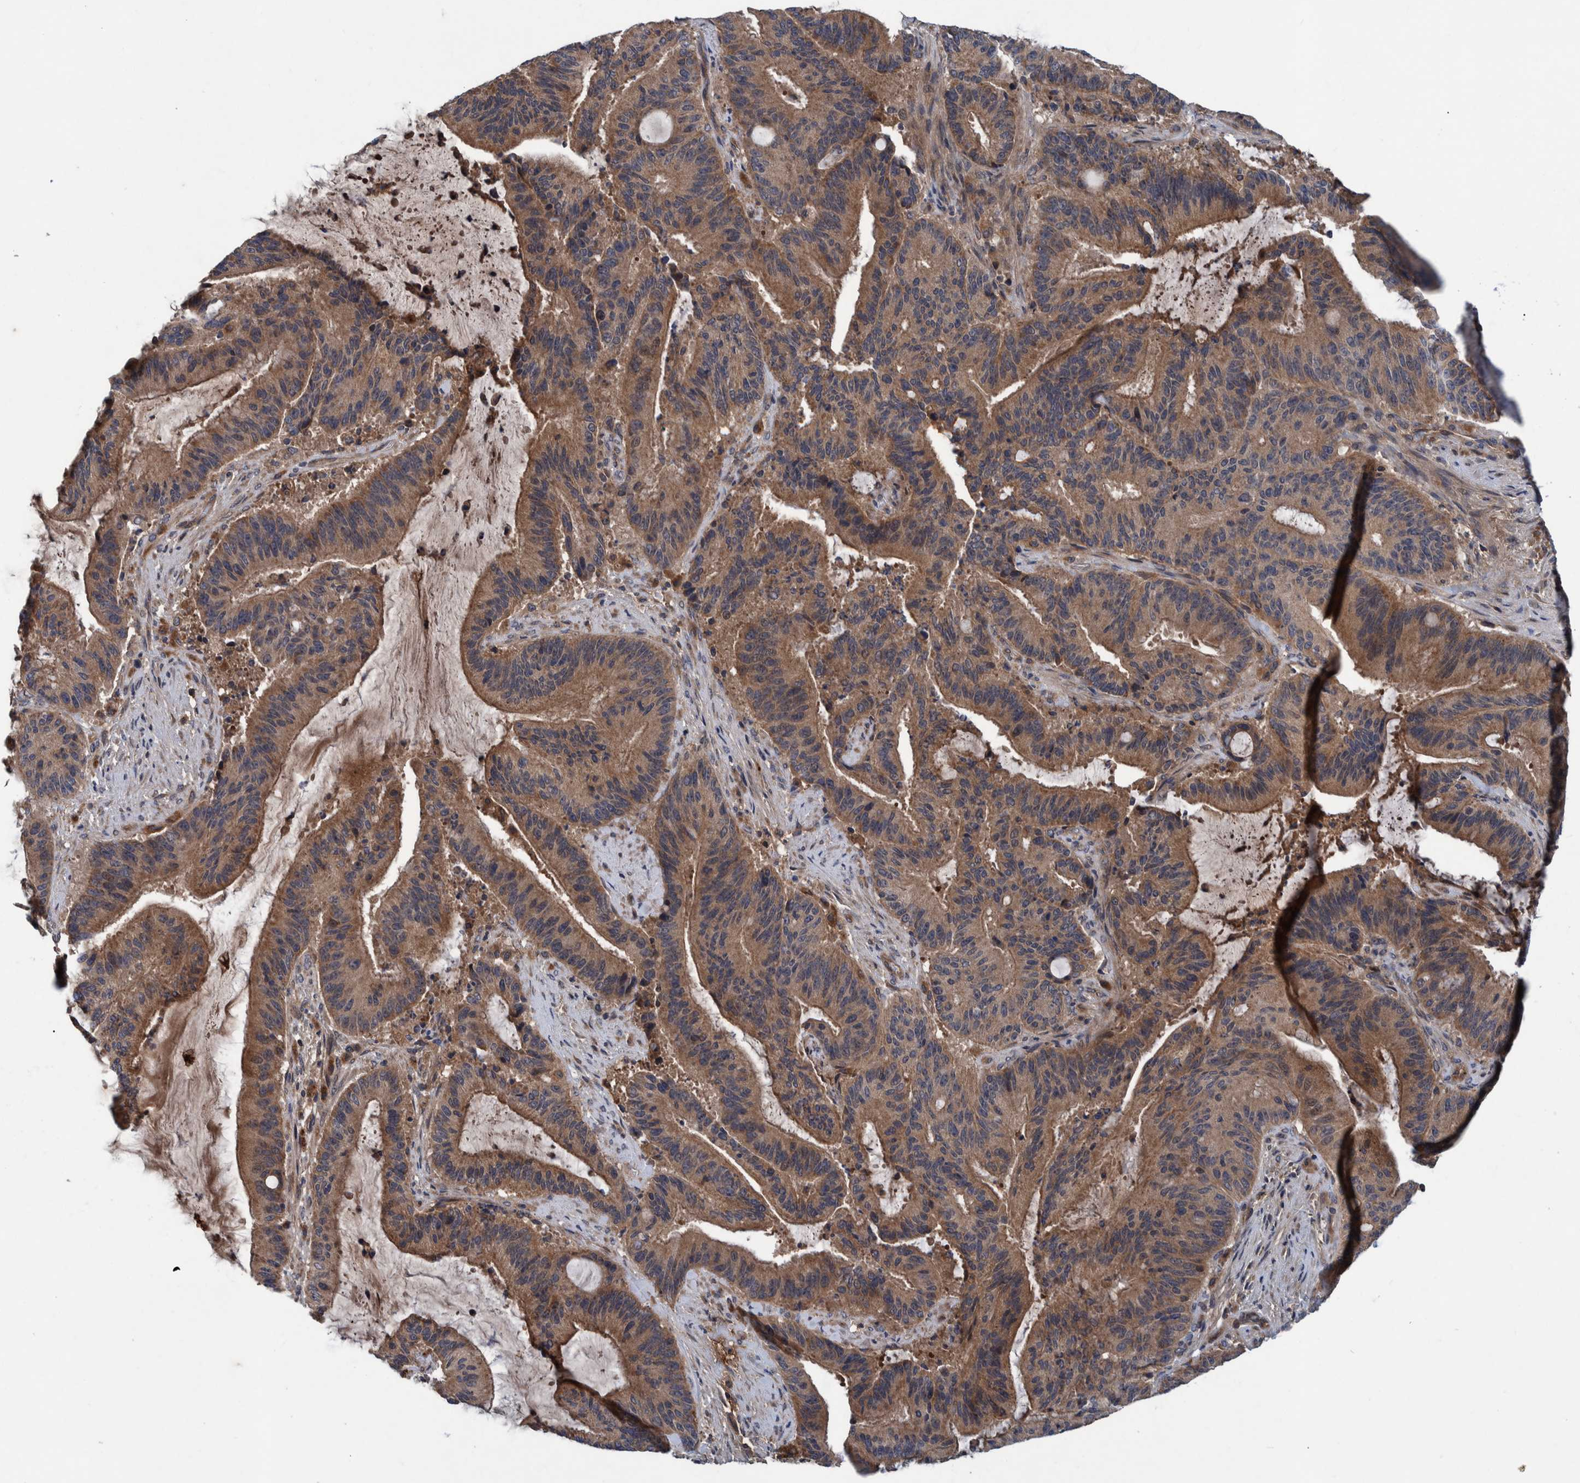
{"staining": {"intensity": "moderate", "quantity": ">75%", "location": "cytoplasmic/membranous"}, "tissue": "liver cancer", "cell_type": "Tumor cells", "image_type": "cancer", "snomed": [{"axis": "morphology", "description": "Normal tissue, NOS"}, {"axis": "morphology", "description": "Cholangiocarcinoma"}, {"axis": "topography", "description": "Liver"}, {"axis": "topography", "description": "Peripheral nerve tissue"}], "caption": "Protein expression analysis of human cholangiocarcinoma (liver) reveals moderate cytoplasmic/membranous positivity in about >75% of tumor cells. Using DAB (brown) and hematoxylin (blue) stains, captured at high magnification using brightfield microscopy.", "gene": "ITIH3", "patient": {"sex": "female", "age": 73}}